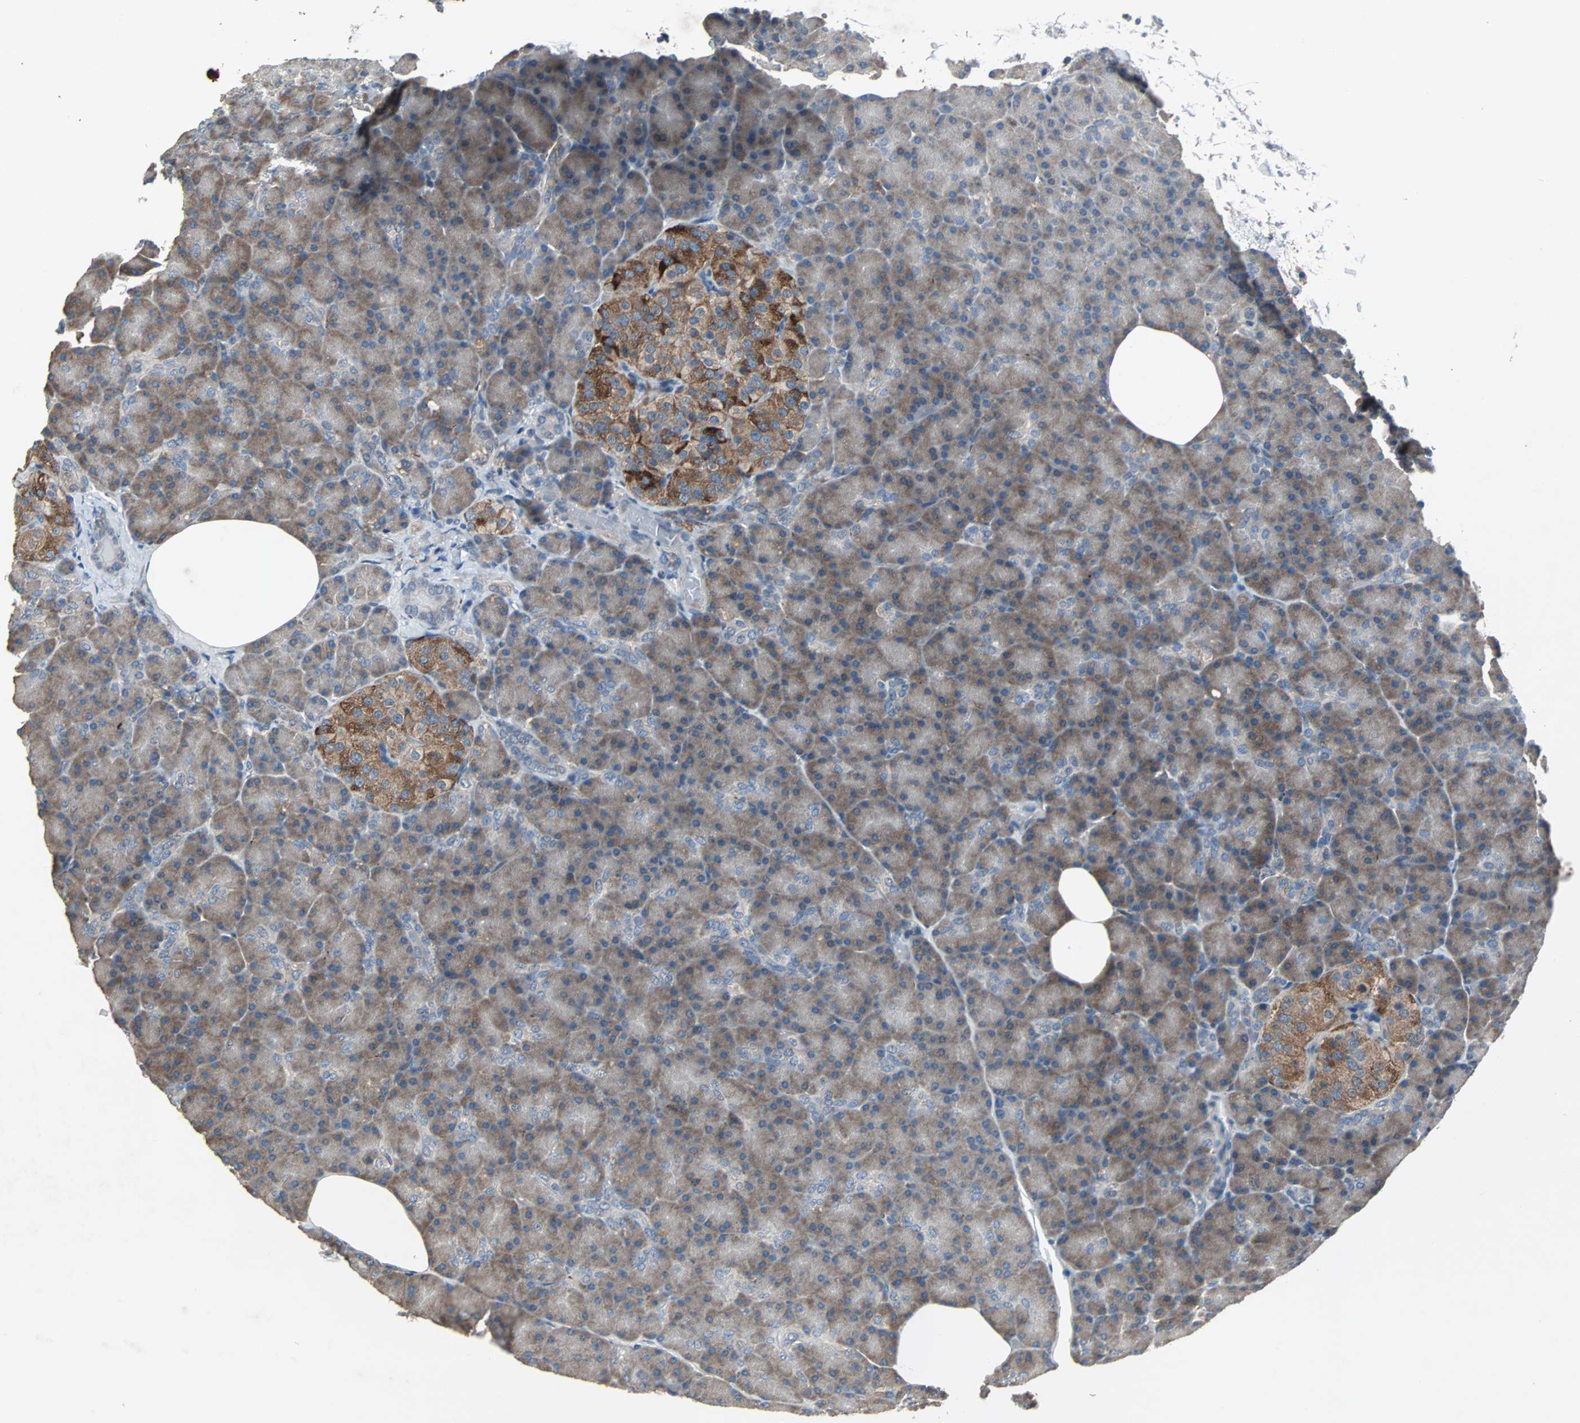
{"staining": {"intensity": "moderate", "quantity": ">75%", "location": "cytoplasmic/membranous"}, "tissue": "pancreas", "cell_type": "Exocrine glandular cells", "image_type": "normal", "snomed": [{"axis": "morphology", "description": "Normal tissue, NOS"}, {"axis": "topography", "description": "Pancreas"}], "caption": "This is a micrograph of IHC staining of unremarkable pancreas, which shows moderate expression in the cytoplasmic/membranous of exocrine glandular cells.", "gene": "SOS1", "patient": {"sex": "female", "age": 43}}